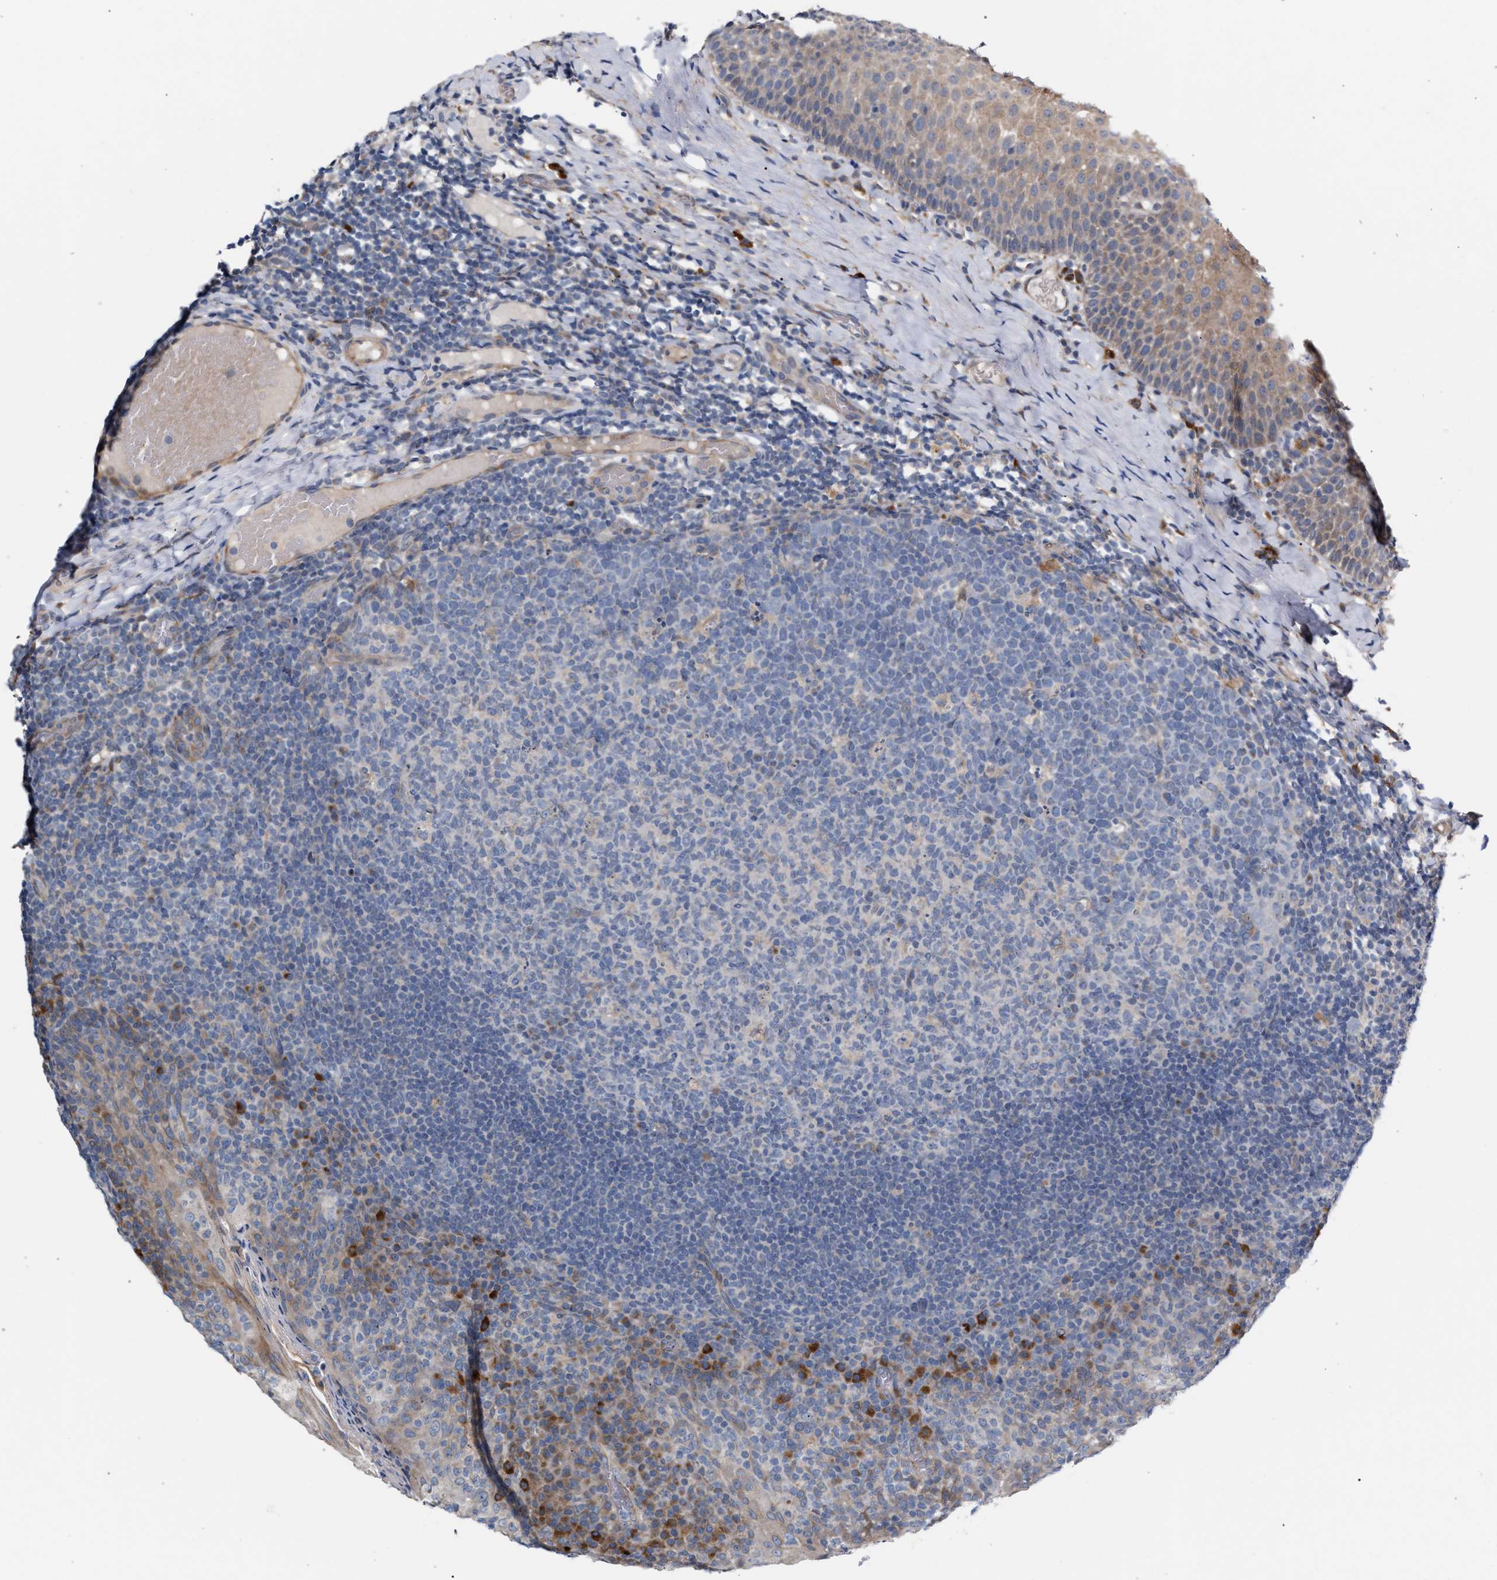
{"staining": {"intensity": "negative", "quantity": "none", "location": "none"}, "tissue": "tonsil", "cell_type": "Germinal center cells", "image_type": "normal", "snomed": [{"axis": "morphology", "description": "Normal tissue, NOS"}, {"axis": "topography", "description": "Tonsil"}], "caption": "The photomicrograph shows no staining of germinal center cells in normal tonsil.", "gene": "RNF135", "patient": {"sex": "female", "age": 19}}